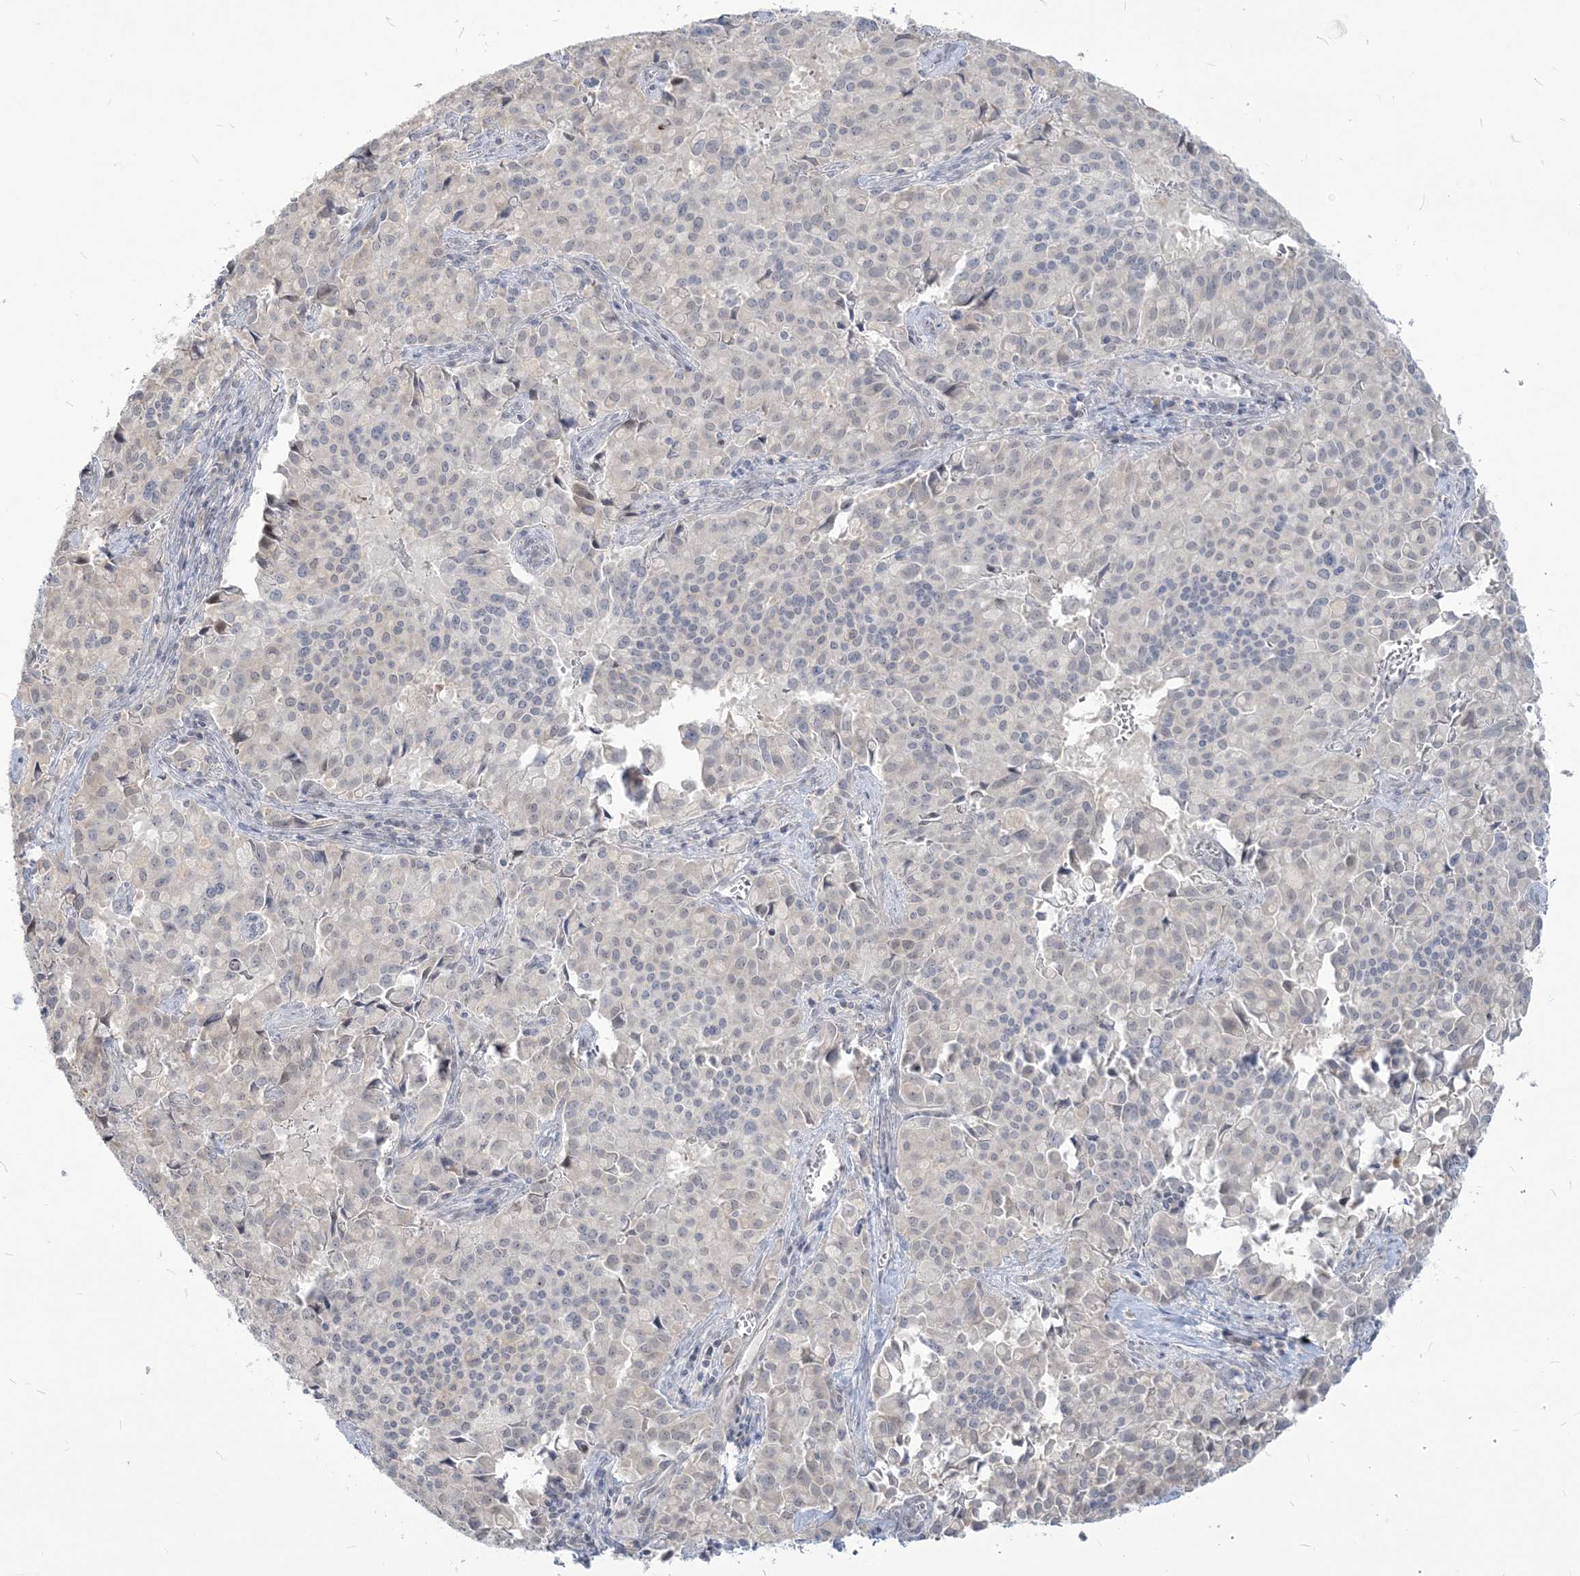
{"staining": {"intensity": "negative", "quantity": "none", "location": "none"}, "tissue": "pancreatic cancer", "cell_type": "Tumor cells", "image_type": "cancer", "snomed": [{"axis": "morphology", "description": "Adenocarcinoma, NOS"}, {"axis": "topography", "description": "Pancreas"}], "caption": "This histopathology image is of pancreatic adenocarcinoma stained with immunohistochemistry to label a protein in brown with the nuclei are counter-stained blue. There is no expression in tumor cells.", "gene": "SDAD1", "patient": {"sex": "male", "age": 65}}